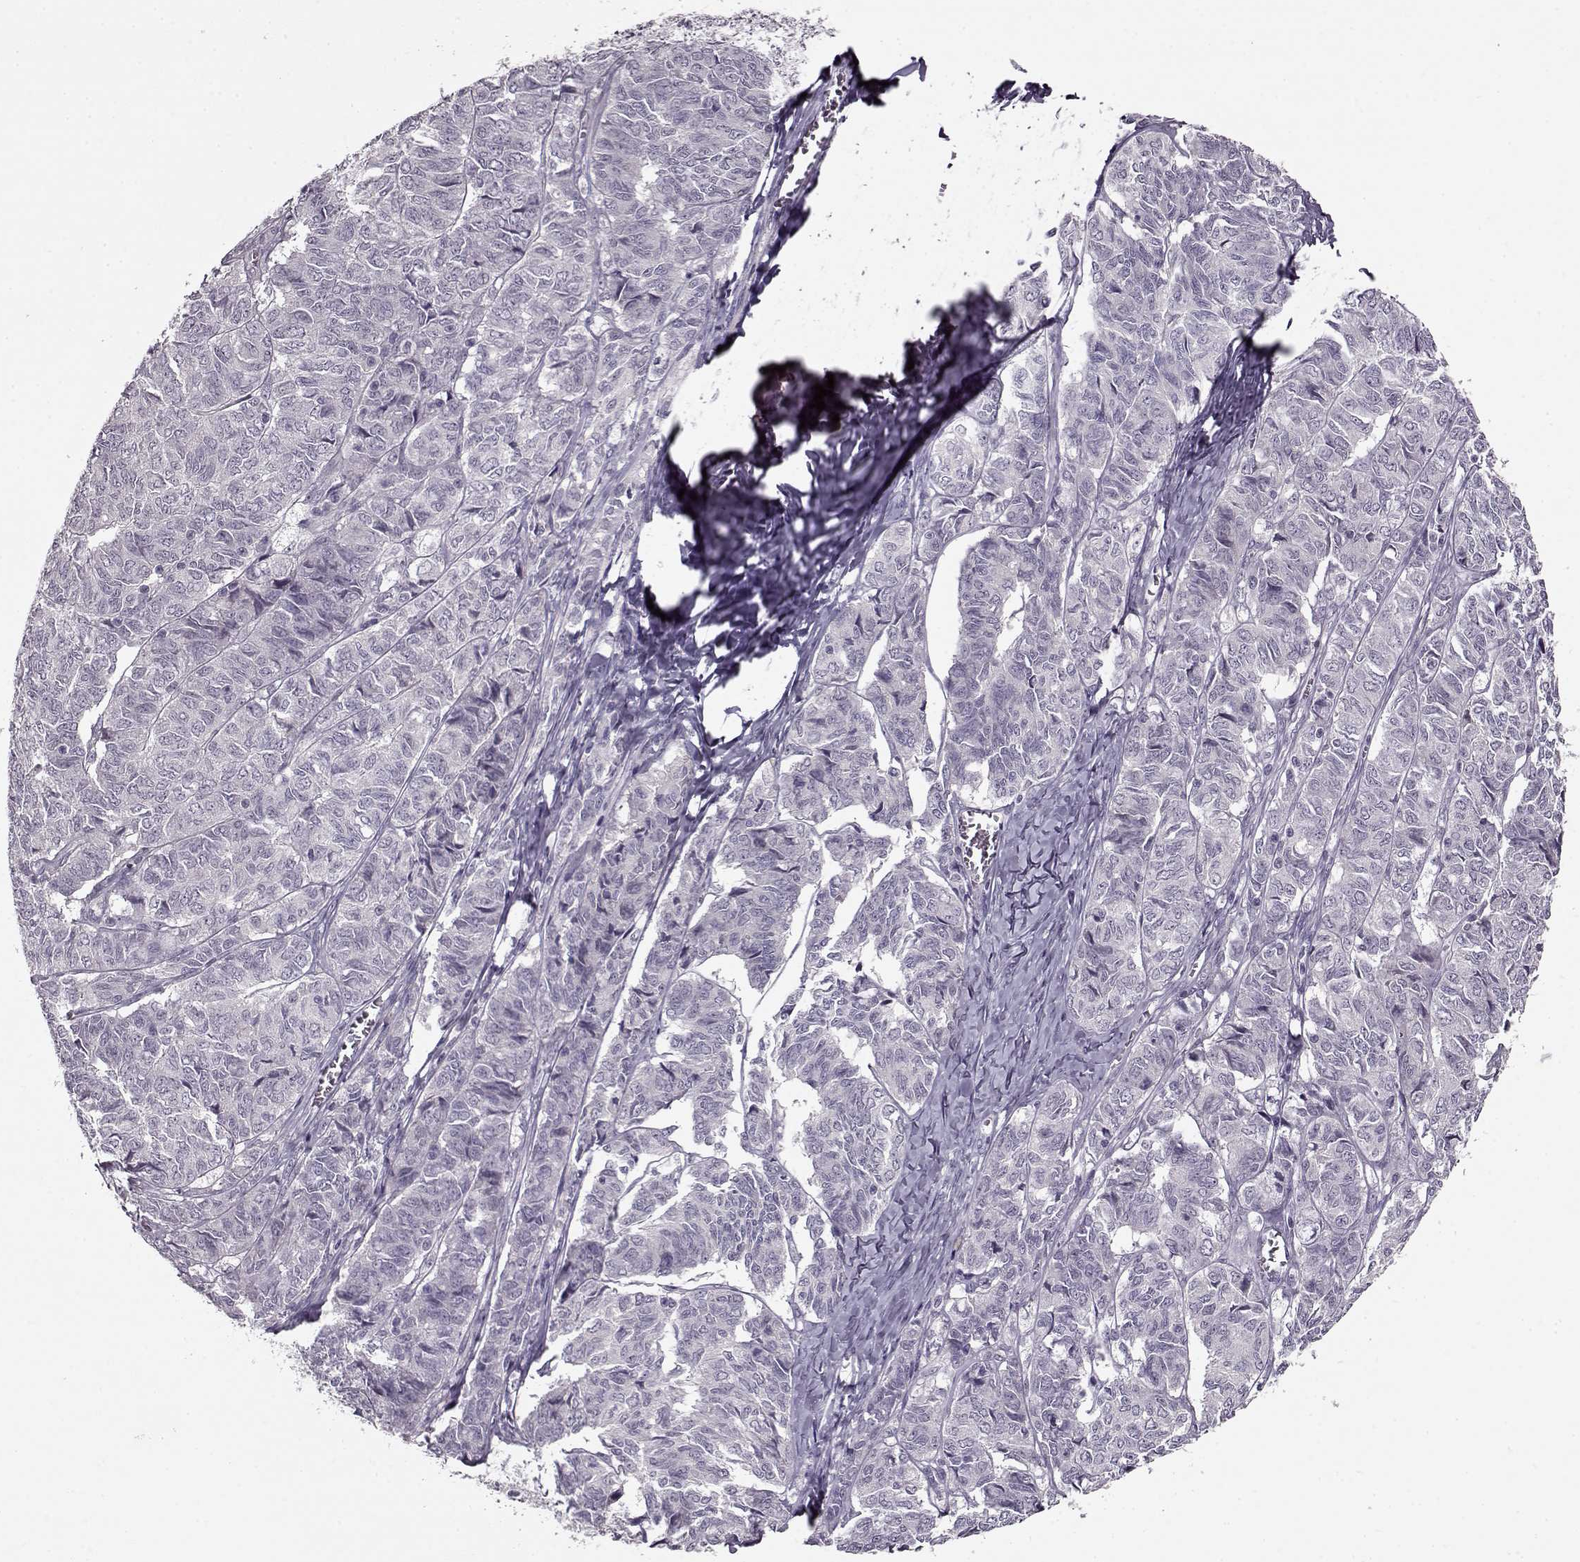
{"staining": {"intensity": "negative", "quantity": "none", "location": "none"}, "tissue": "ovarian cancer", "cell_type": "Tumor cells", "image_type": "cancer", "snomed": [{"axis": "morphology", "description": "Carcinoma, endometroid"}, {"axis": "topography", "description": "Ovary"}], "caption": "Histopathology image shows no protein expression in tumor cells of ovarian endometroid carcinoma tissue. Brightfield microscopy of IHC stained with DAB (3,3'-diaminobenzidine) (brown) and hematoxylin (blue), captured at high magnification.", "gene": "RP1L1", "patient": {"sex": "female", "age": 80}}